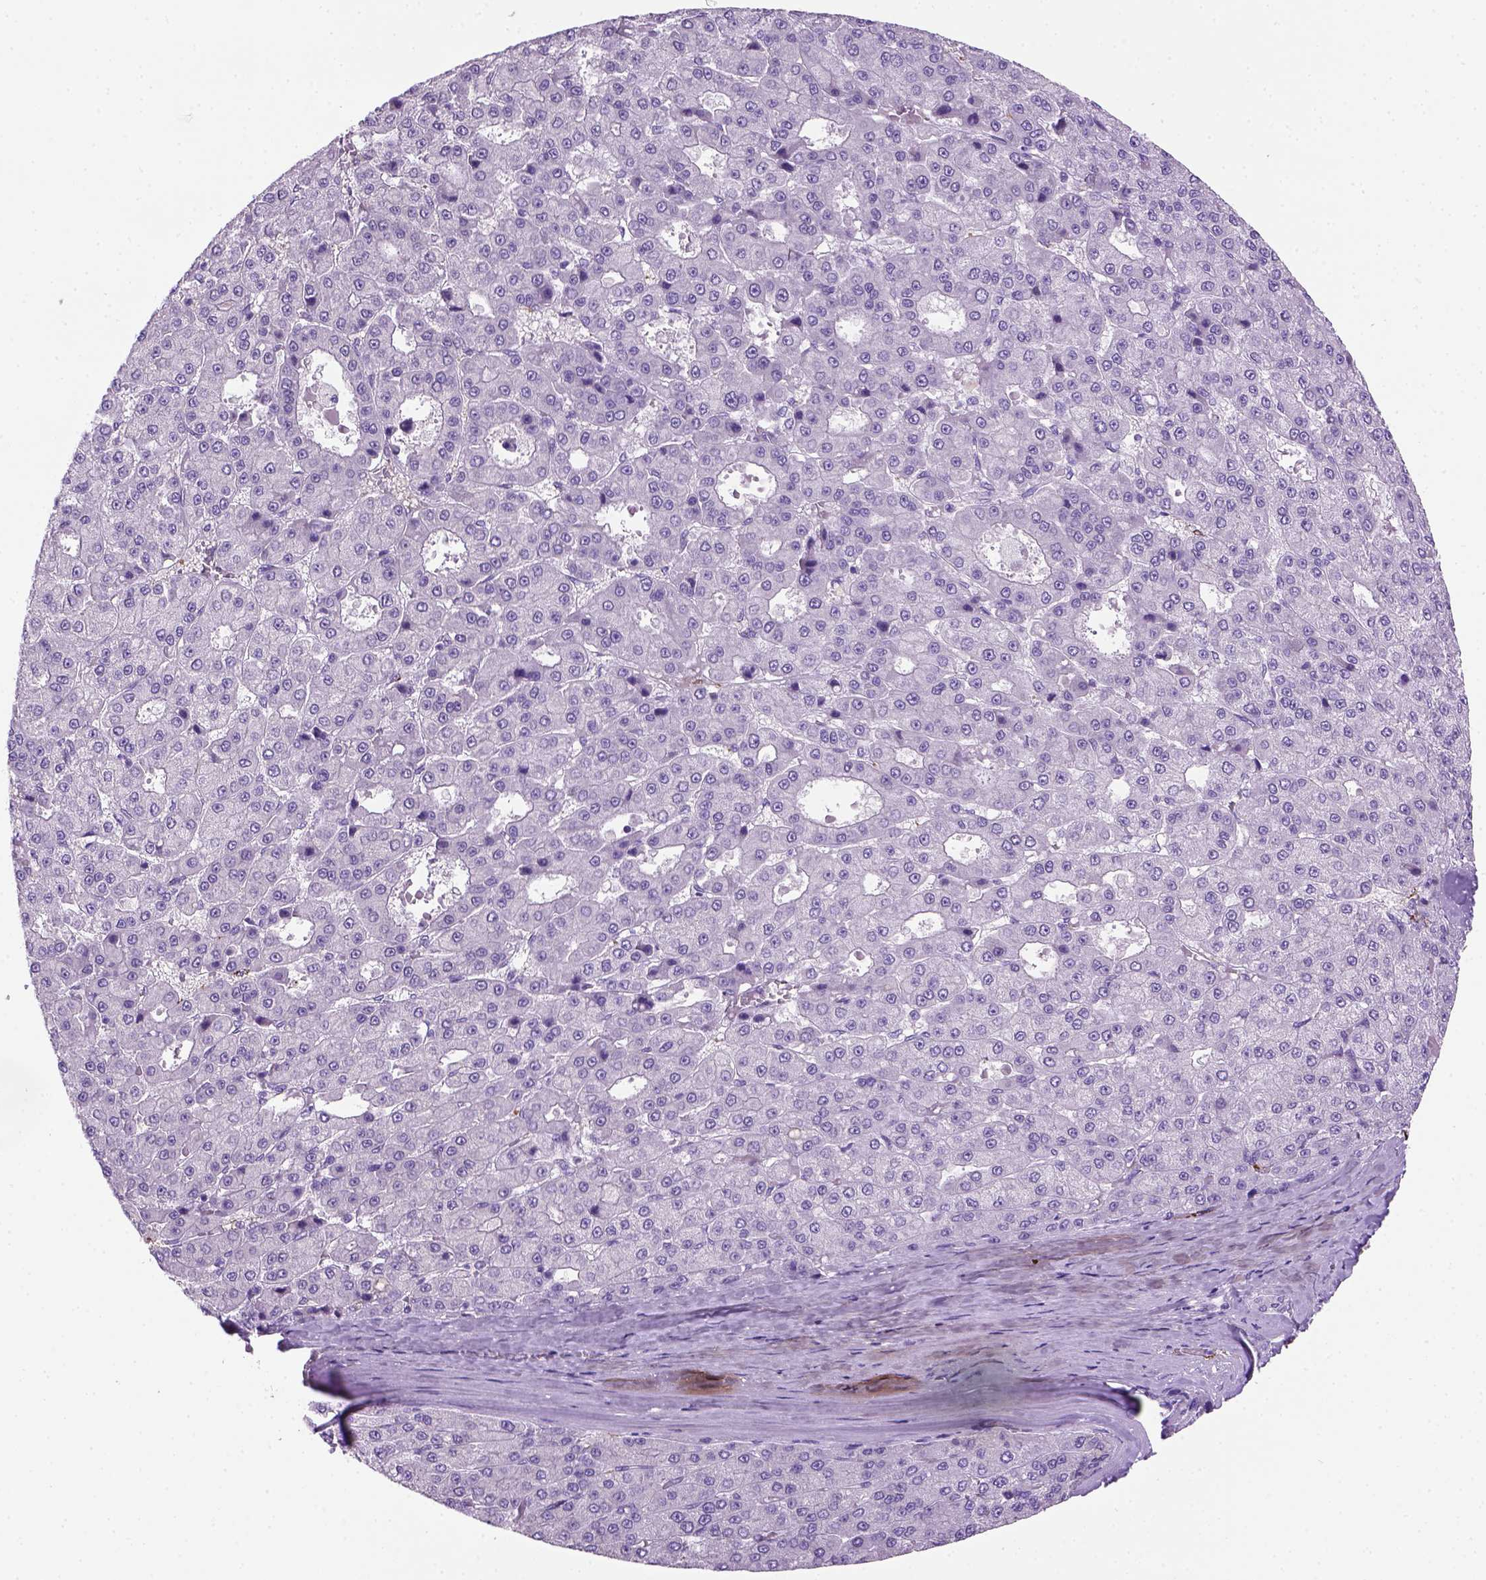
{"staining": {"intensity": "negative", "quantity": "none", "location": "none"}, "tissue": "liver cancer", "cell_type": "Tumor cells", "image_type": "cancer", "snomed": [{"axis": "morphology", "description": "Carcinoma, Hepatocellular, NOS"}, {"axis": "topography", "description": "Liver"}], "caption": "Immunohistochemical staining of liver cancer (hepatocellular carcinoma) exhibits no significant positivity in tumor cells.", "gene": "VWF", "patient": {"sex": "male", "age": 70}}